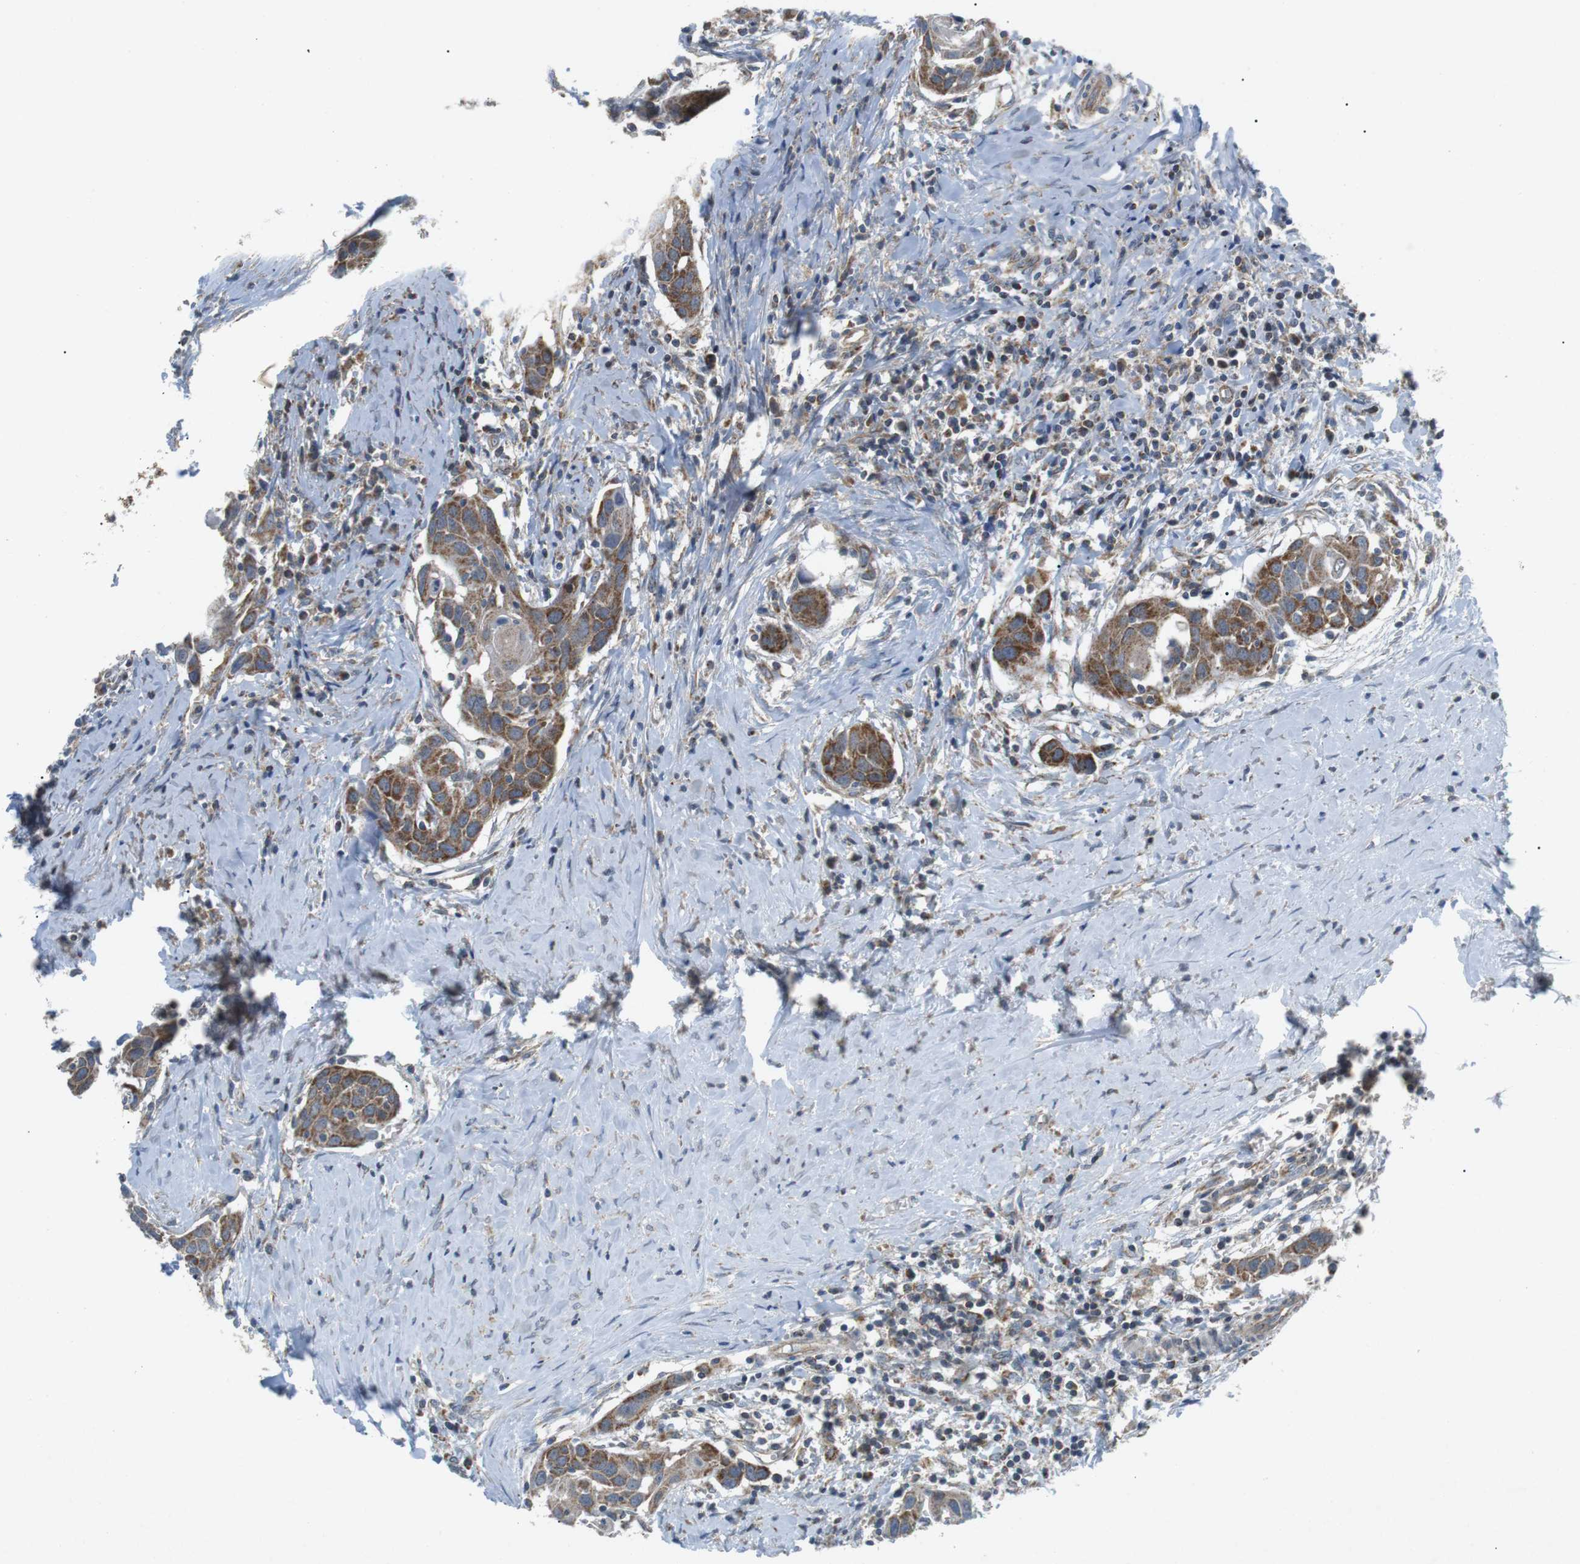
{"staining": {"intensity": "moderate", "quantity": ">75%", "location": "cytoplasmic/membranous"}, "tissue": "head and neck cancer", "cell_type": "Tumor cells", "image_type": "cancer", "snomed": [{"axis": "morphology", "description": "Squamous cell carcinoma, NOS"}, {"axis": "topography", "description": "Oral tissue"}, {"axis": "topography", "description": "Head-Neck"}], "caption": "Immunohistochemical staining of head and neck cancer shows moderate cytoplasmic/membranous protein positivity in approximately >75% of tumor cells.", "gene": "BACE1", "patient": {"sex": "female", "age": 50}}